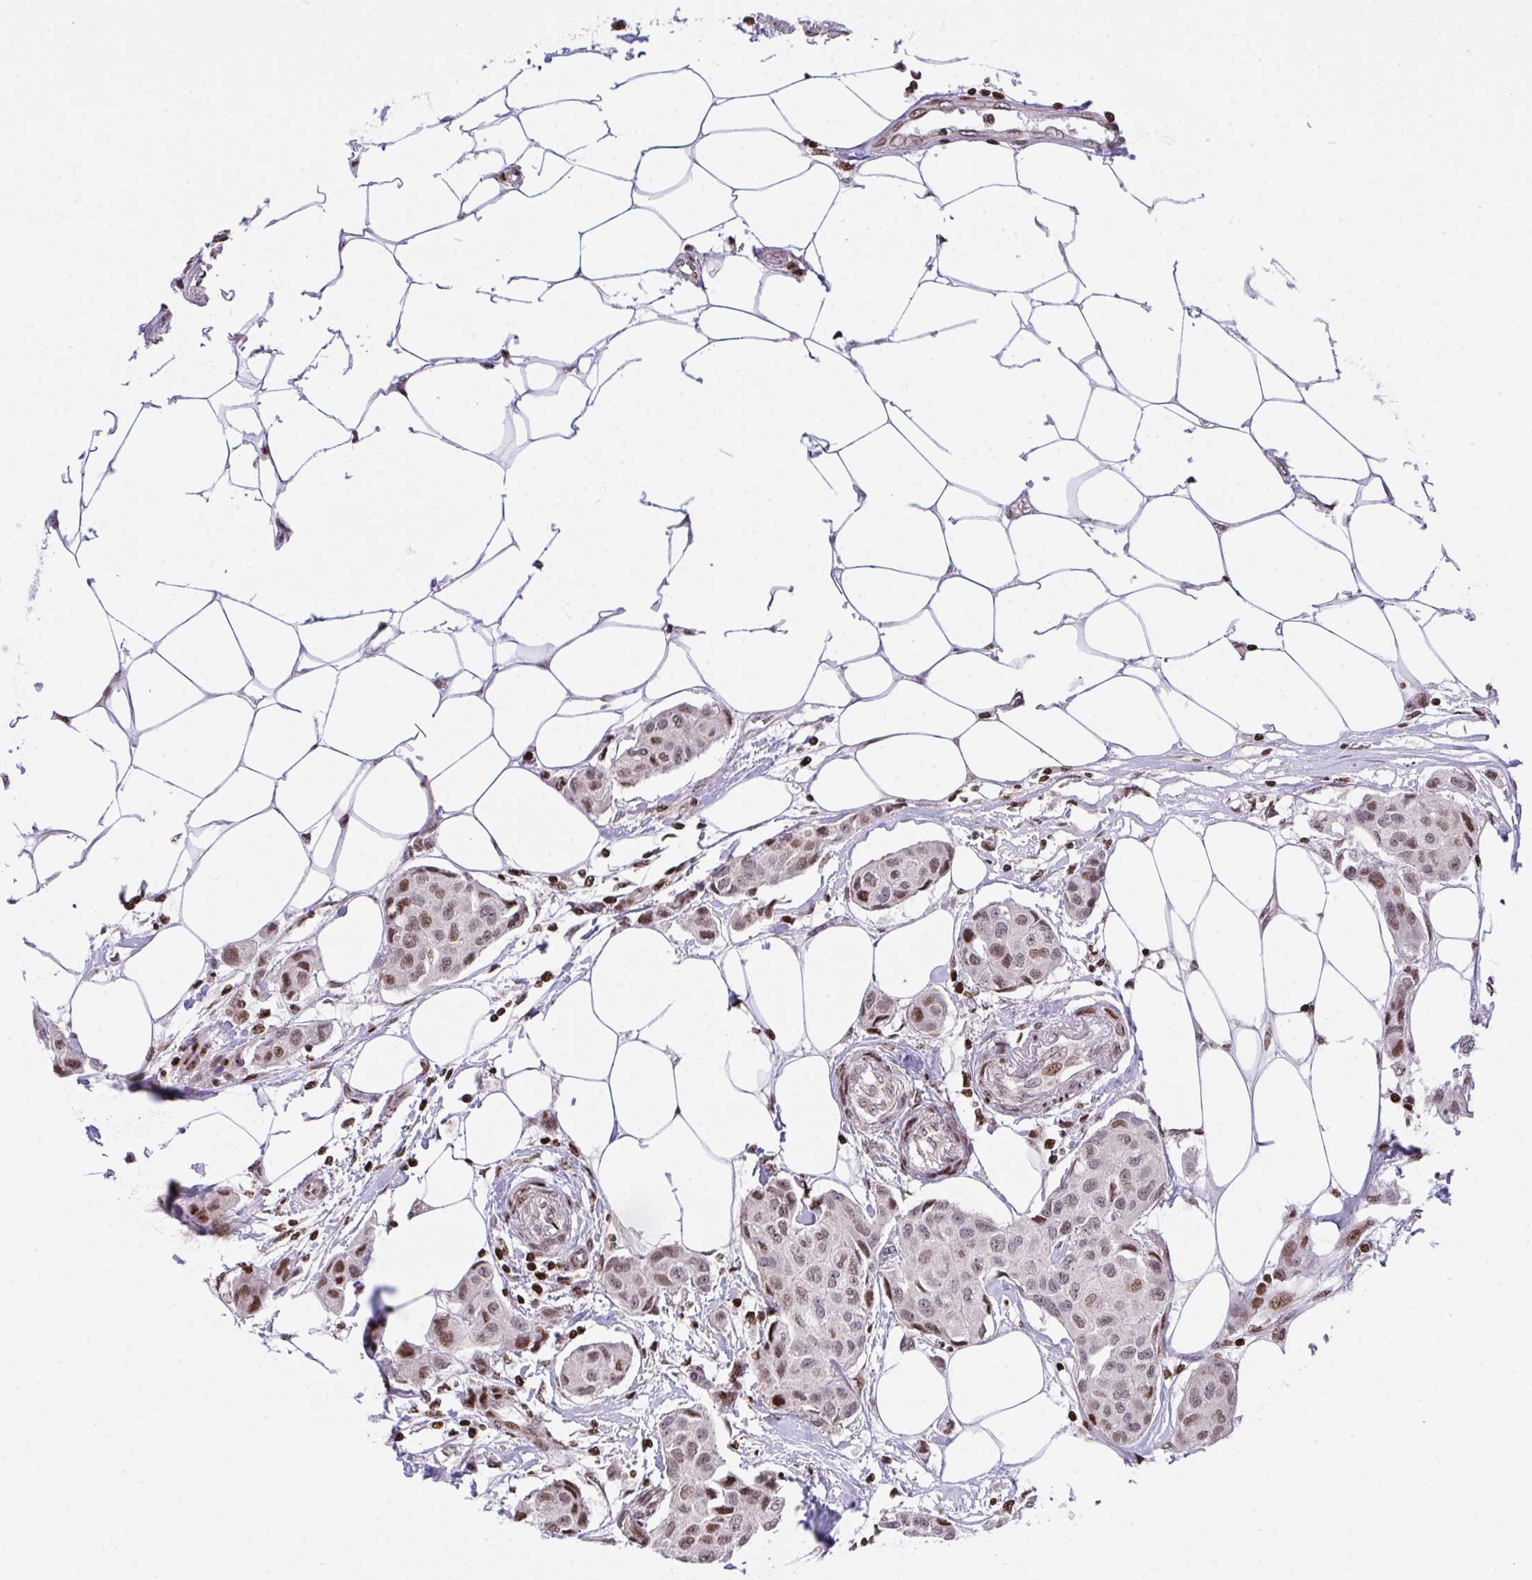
{"staining": {"intensity": "moderate", "quantity": ">75%", "location": "nuclear"}, "tissue": "breast cancer", "cell_type": "Tumor cells", "image_type": "cancer", "snomed": [{"axis": "morphology", "description": "Duct carcinoma"}, {"axis": "topography", "description": "Breast"}, {"axis": "topography", "description": "Lymph node"}], "caption": "Protein analysis of breast invasive ductal carcinoma tissue reveals moderate nuclear staining in about >75% of tumor cells. Using DAB (brown) and hematoxylin (blue) stains, captured at high magnification using brightfield microscopy.", "gene": "RAPGEF5", "patient": {"sex": "female", "age": 80}}